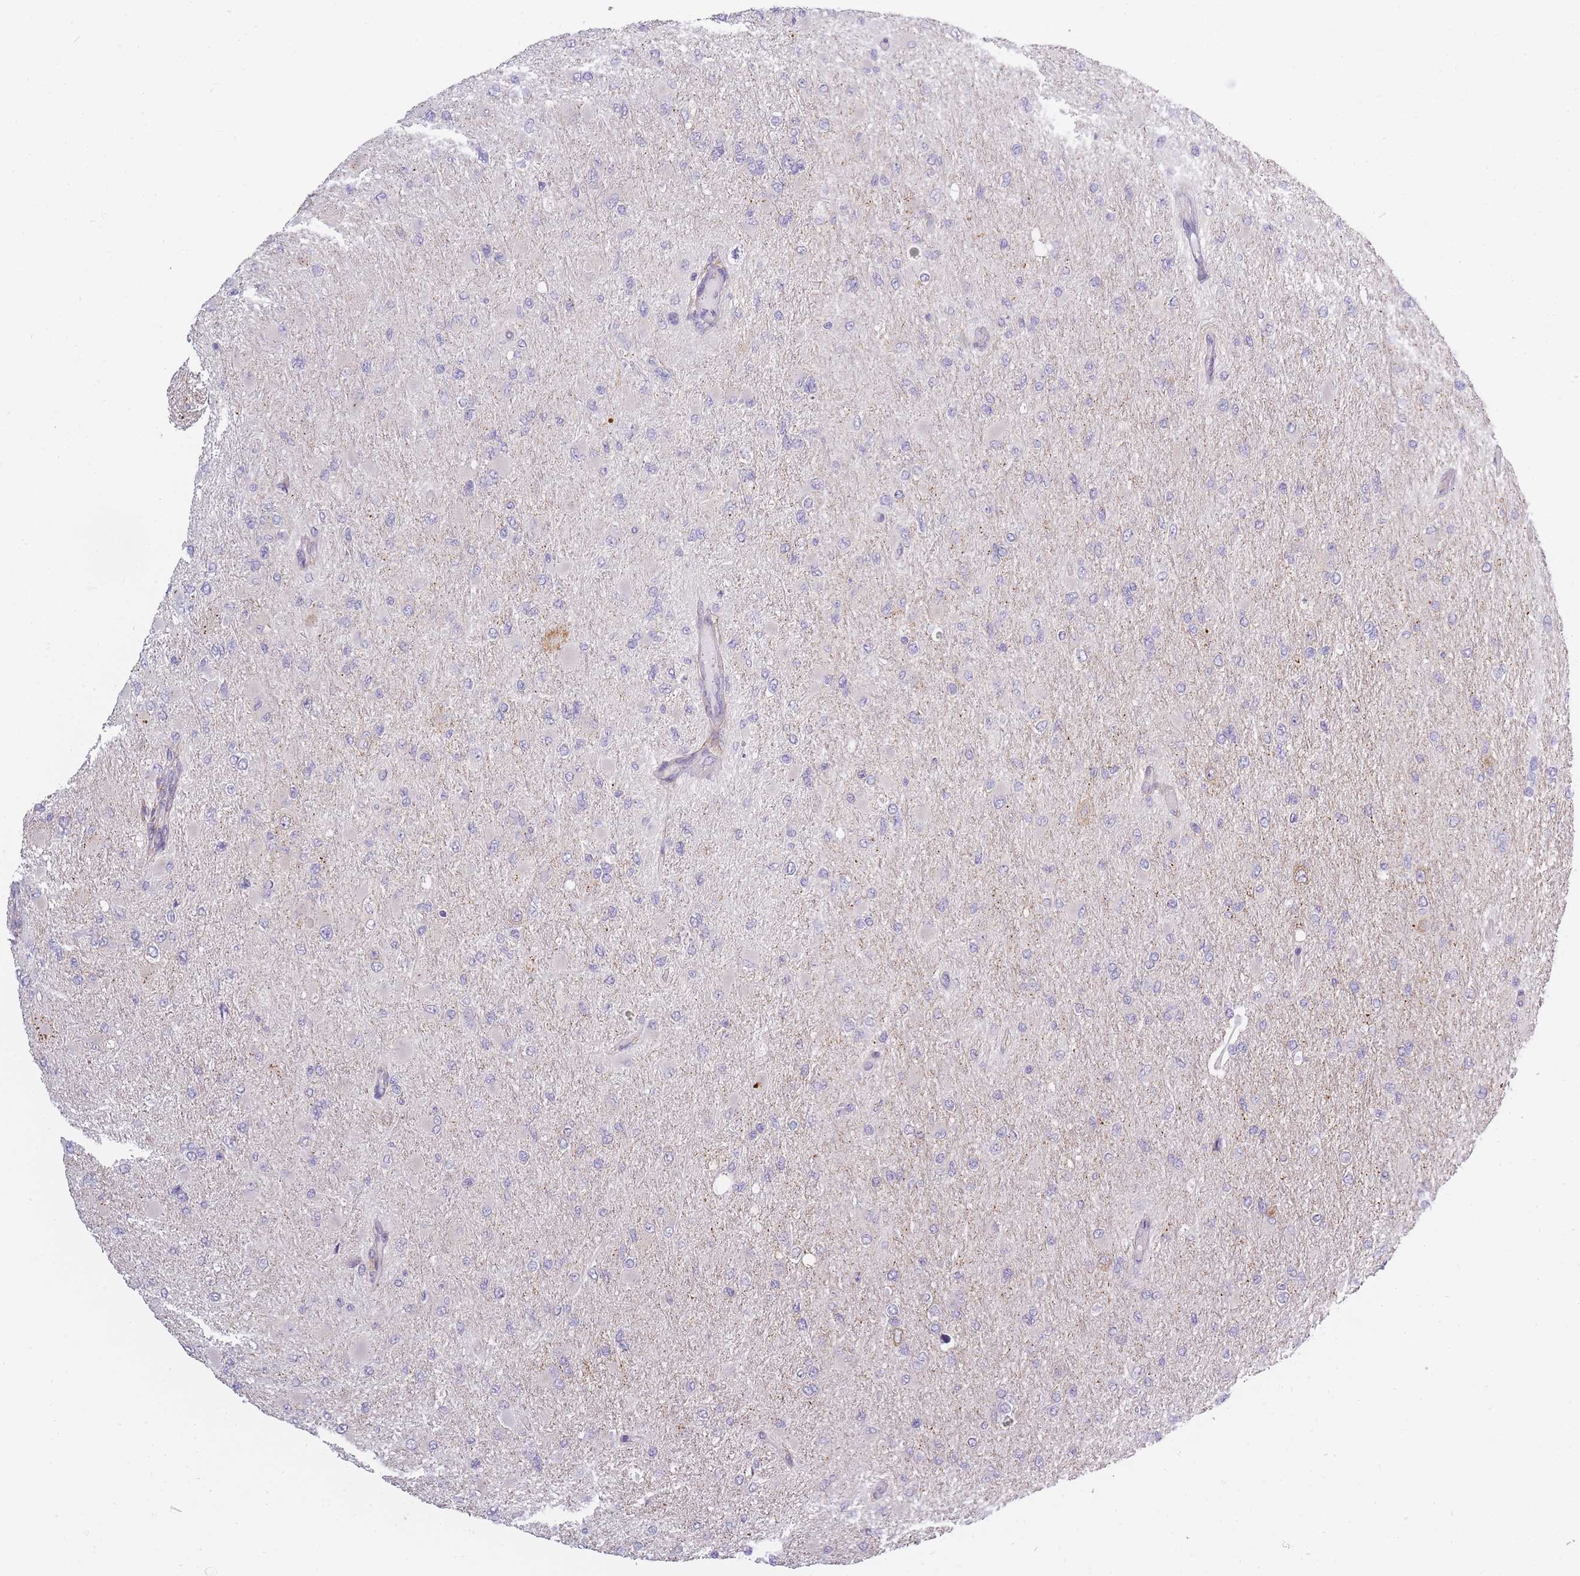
{"staining": {"intensity": "negative", "quantity": "none", "location": "none"}, "tissue": "glioma", "cell_type": "Tumor cells", "image_type": "cancer", "snomed": [{"axis": "morphology", "description": "Glioma, malignant, High grade"}, {"axis": "topography", "description": "Cerebral cortex"}], "caption": "The immunohistochemistry photomicrograph has no significant staining in tumor cells of malignant glioma (high-grade) tissue. The staining was performed using DAB to visualize the protein expression in brown, while the nuclei were stained in blue with hematoxylin (Magnification: 20x).", "gene": "AP3M2", "patient": {"sex": "female", "age": 36}}